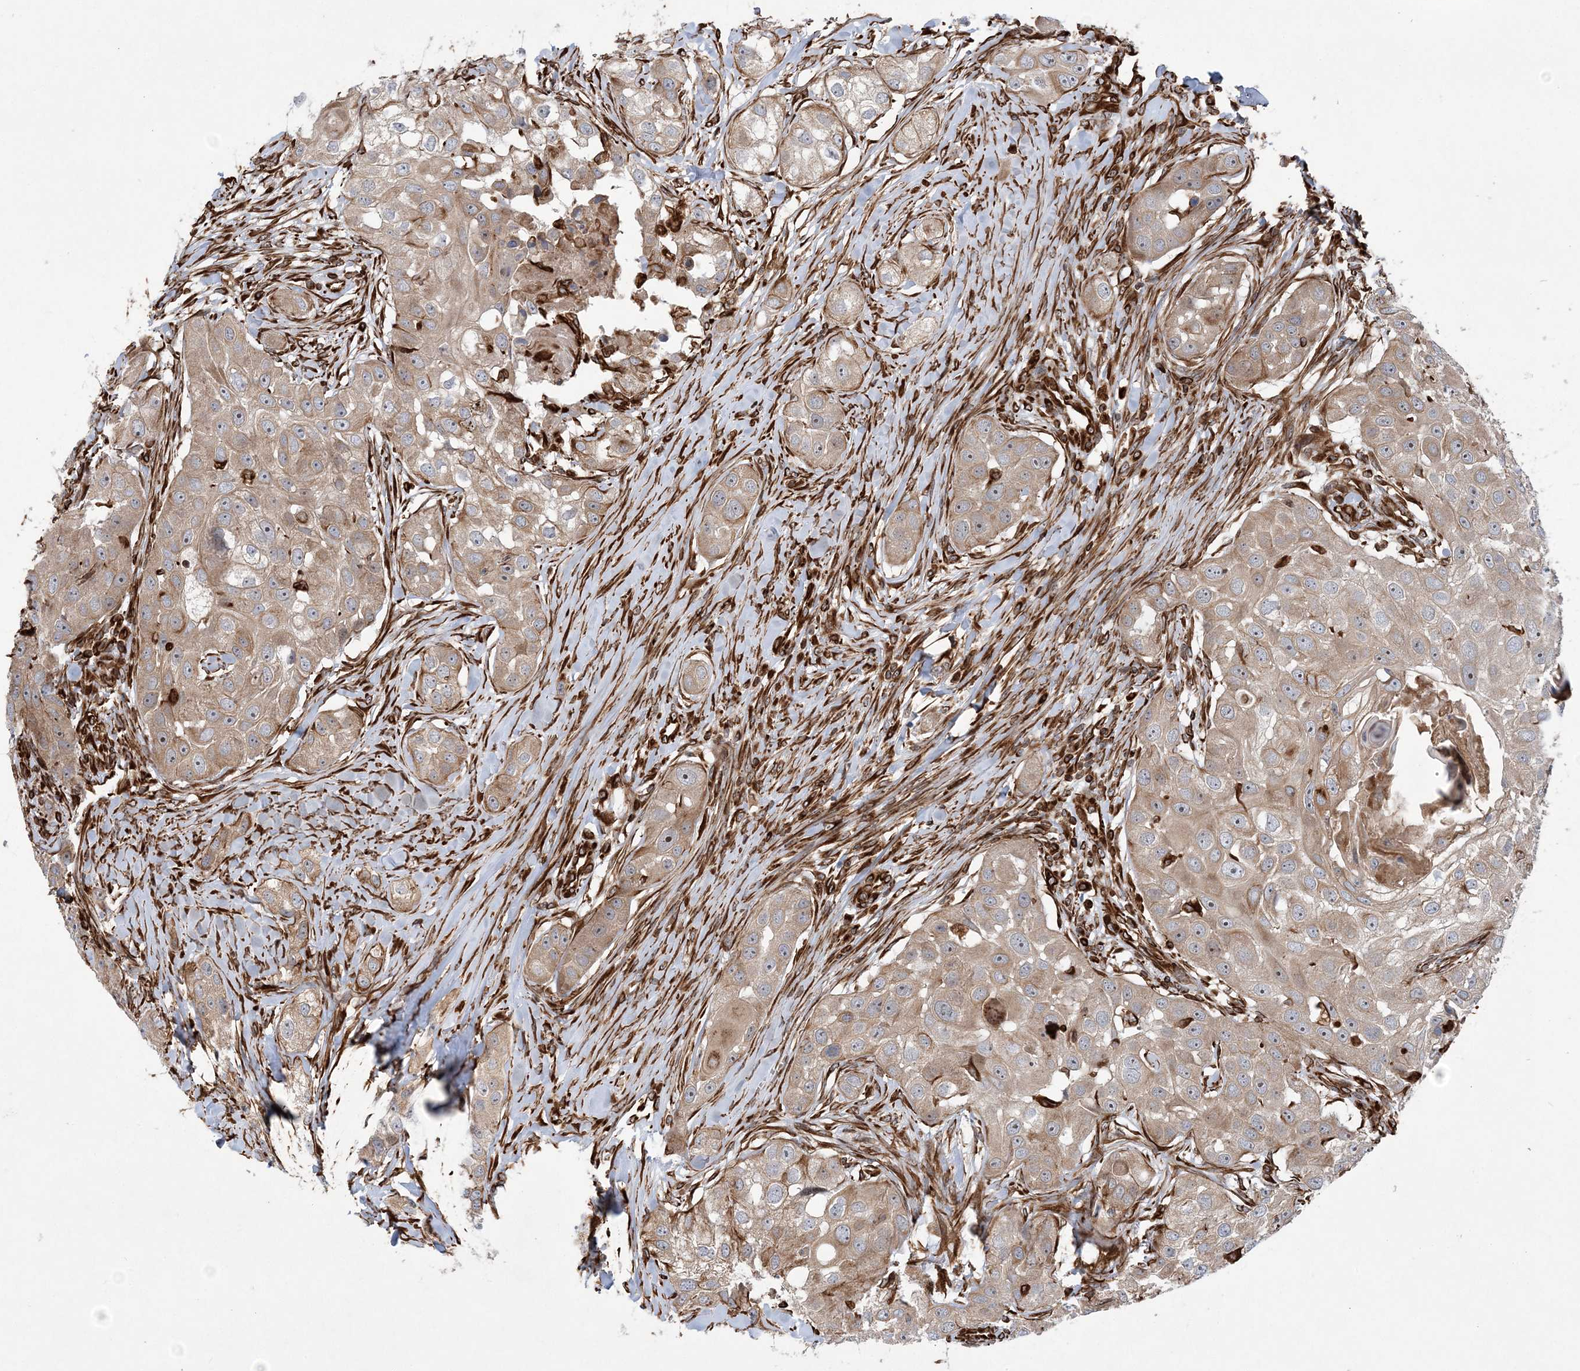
{"staining": {"intensity": "moderate", "quantity": ">75%", "location": "cytoplasmic/membranous"}, "tissue": "head and neck cancer", "cell_type": "Tumor cells", "image_type": "cancer", "snomed": [{"axis": "morphology", "description": "Normal tissue, NOS"}, {"axis": "morphology", "description": "Squamous cell carcinoma, NOS"}, {"axis": "topography", "description": "Skeletal muscle"}, {"axis": "topography", "description": "Head-Neck"}], "caption": "Immunohistochemistry (IHC) photomicrograph of neoplastic tissue: head and neck squamous cell carcinoma stained using immunohistochemistry exhibits medium levels of moderate protein expression localized specifically in the cytoplasmic/membranous of tumor cells, appearing as a cytoplasmic/membranous brown color.", "gene": "FAM114A2", "patient": {"sex": "male", "age": 51}}